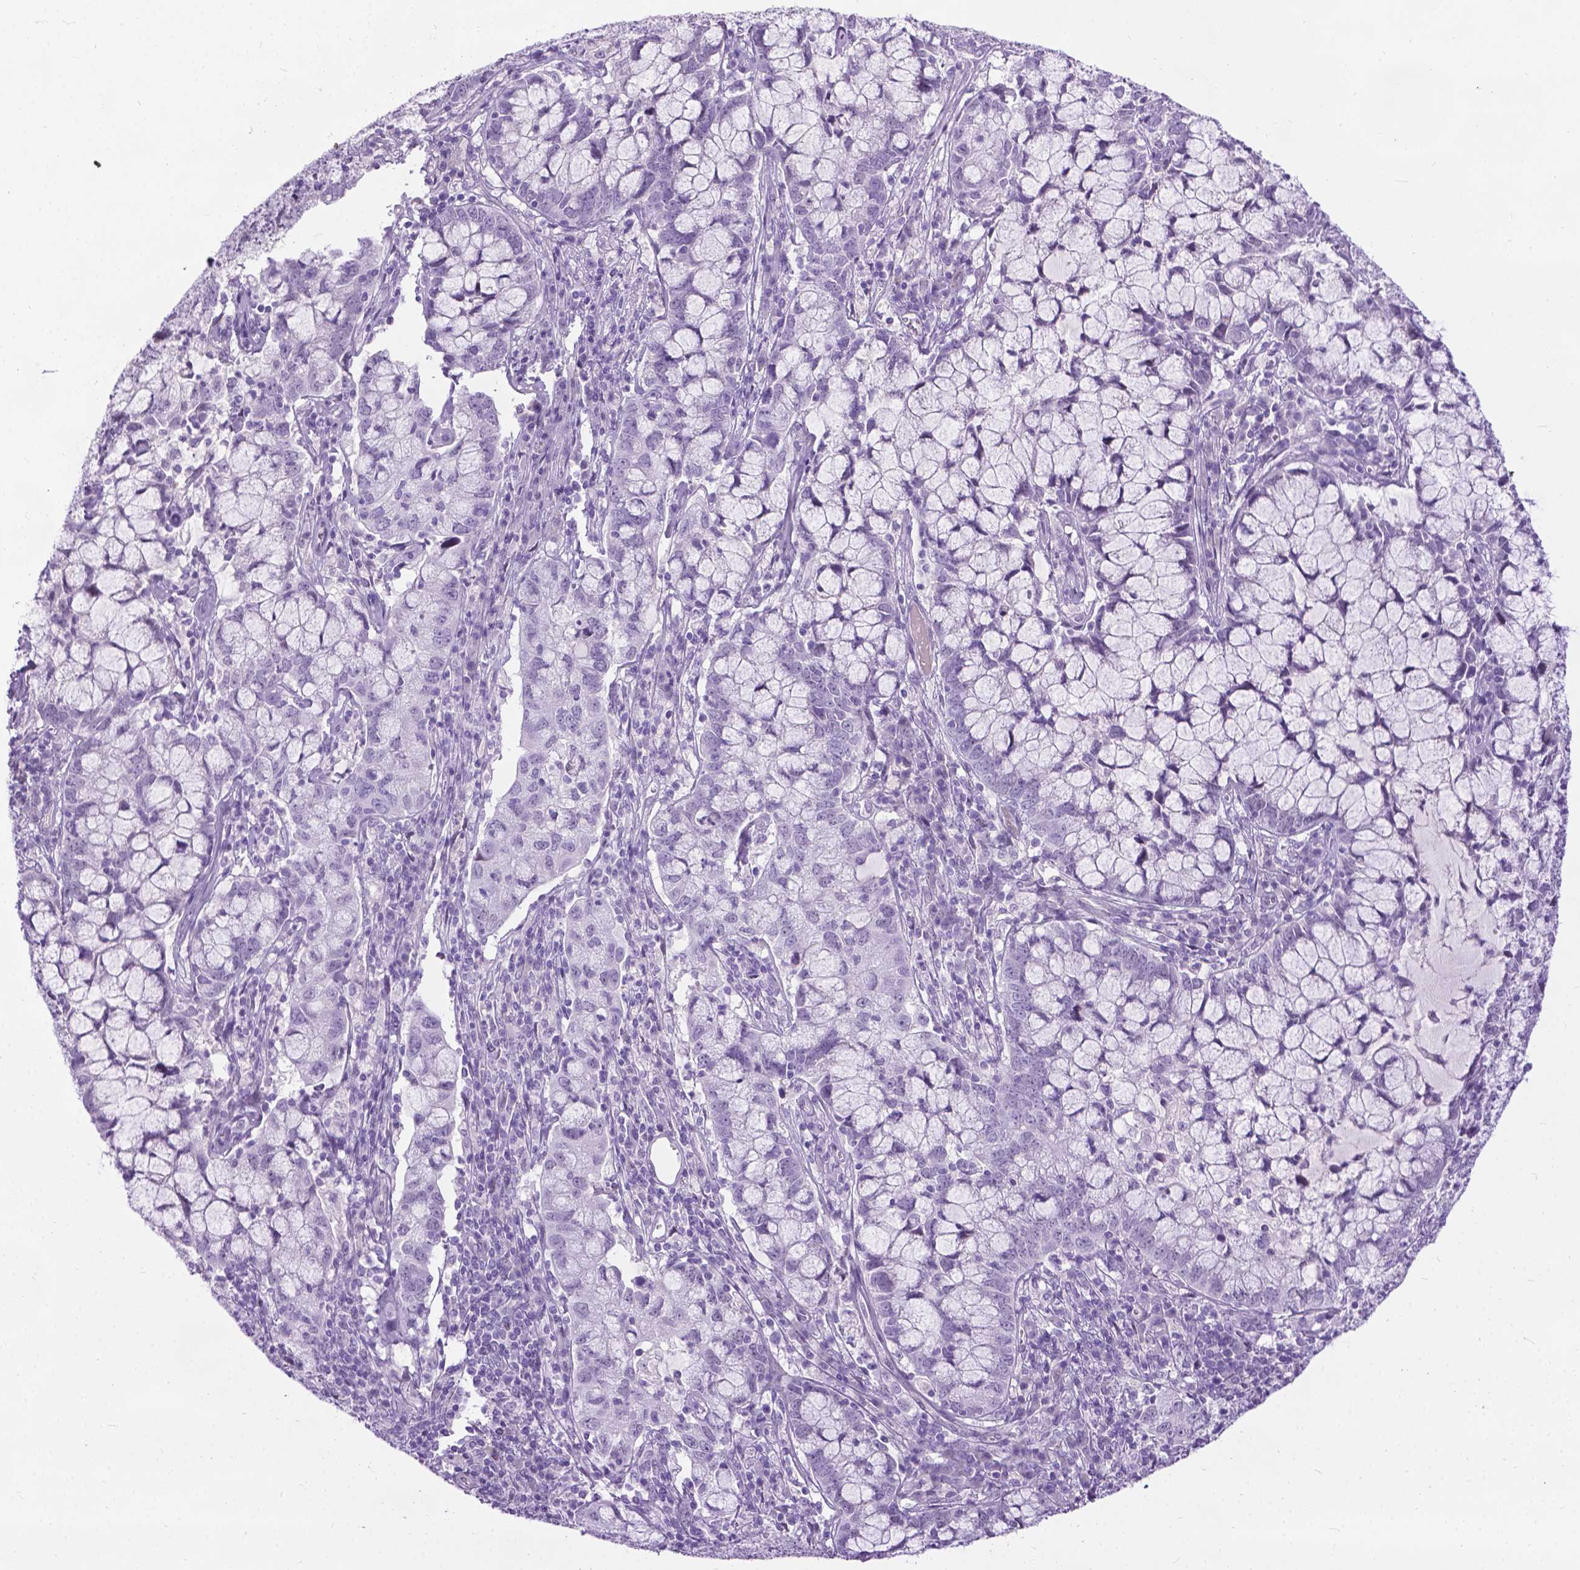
{"staining": {"intensity": "negative", "quantity": "none", "location": "none"}, "tissue": "cervical cancer", "cell_type": "Tumor cells", "image_type": "cancer", "snomed": [{"axis": "morphology", "description": "Adenocarcinoma, NOS"}, {"axis": "topography", "description": "Cervix"}], "caption": "IHC image of human cervical cancer (adenocarcinoma) stained for a protein (brown), which shows no staining in tumor cells.", "gene": "PROB1", "patient": {"sex": "female", "age": 40}}